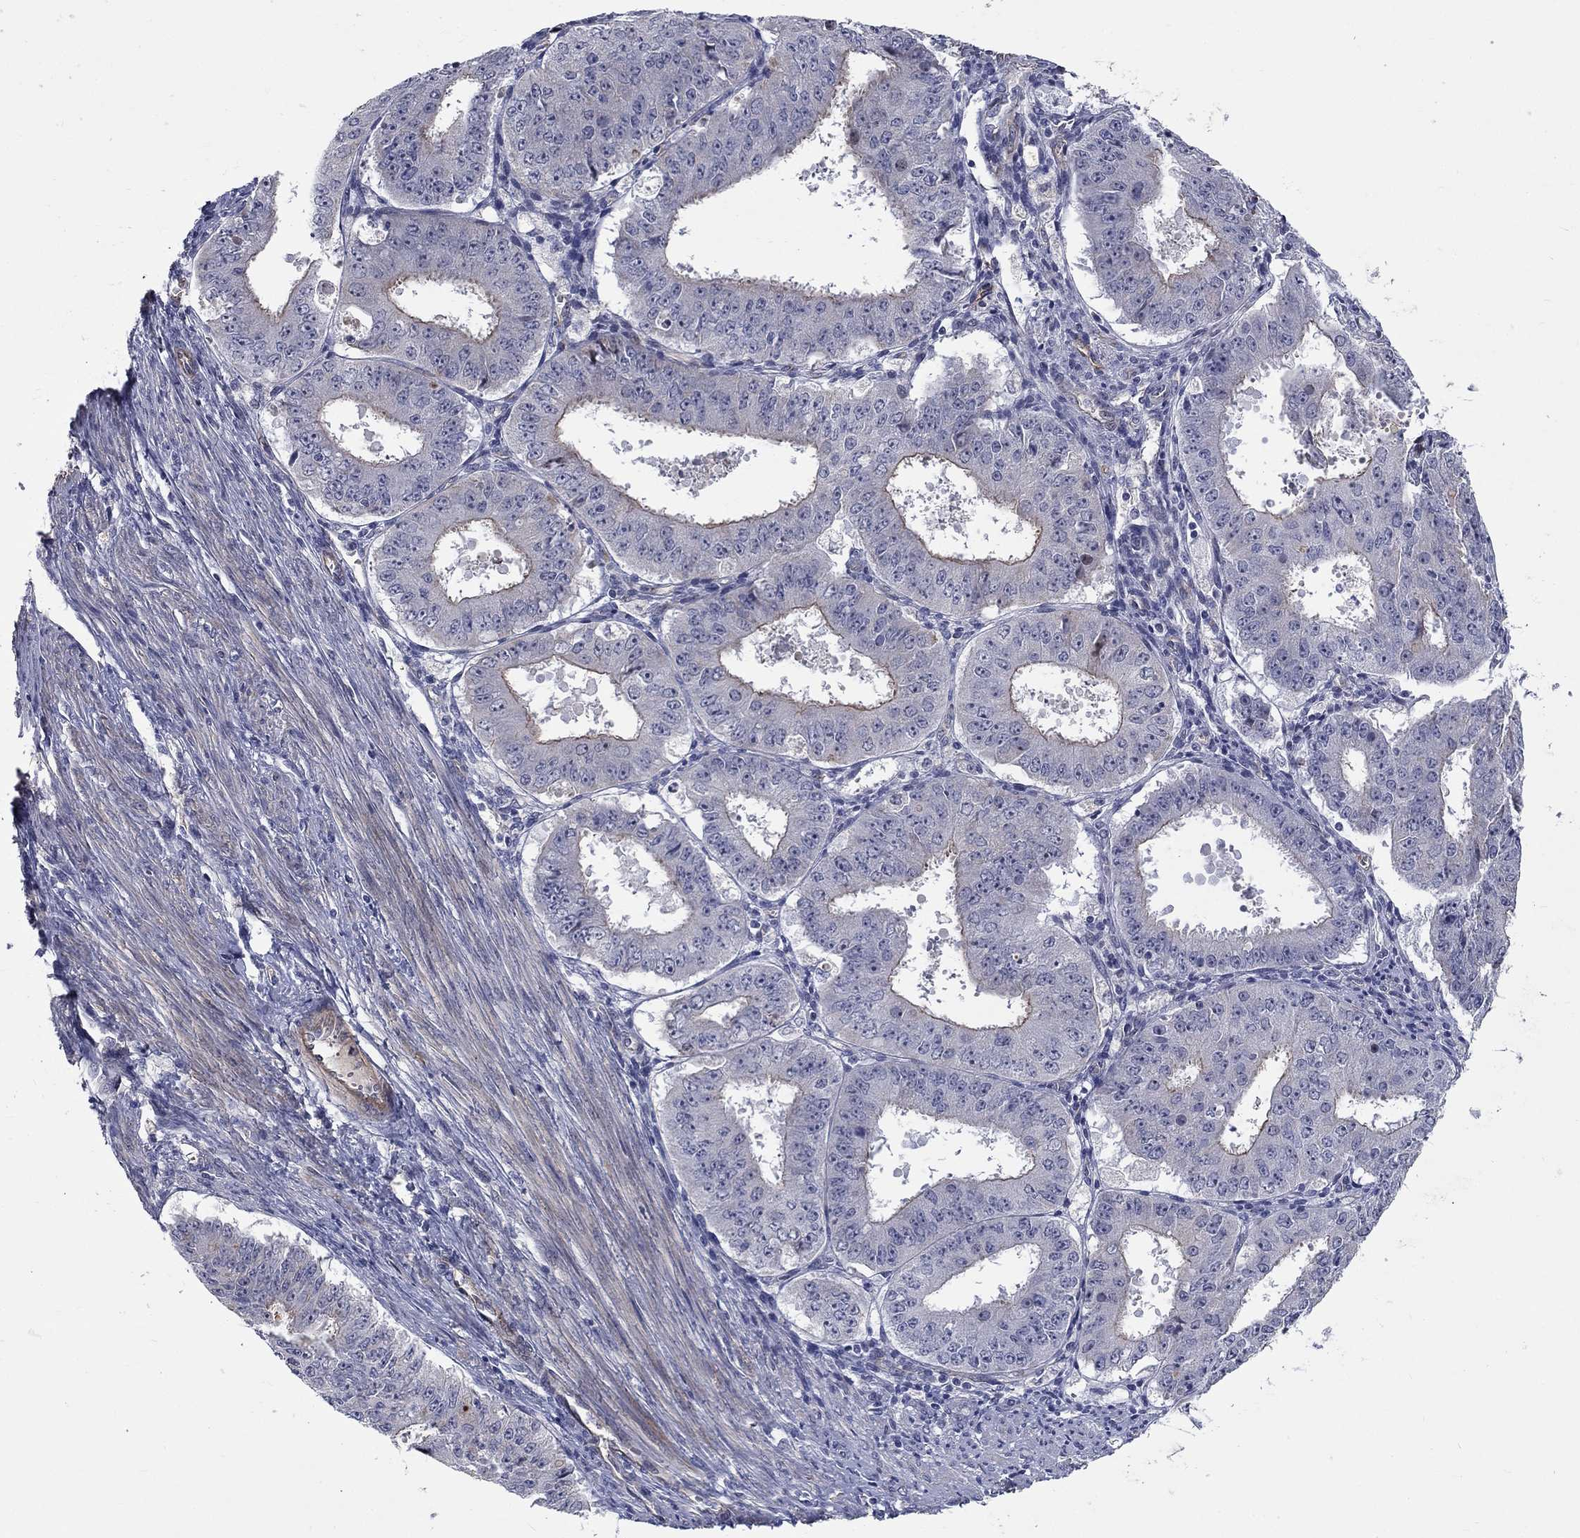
{"staining": {"intensity": "weak", "quantity": "<25%", "location": "cytoplasmic/membranous"}, "tissue": "ovarian cancer", "cell_type": "Tumor cells", "image_type": "cancer", "snomed": [{"axis": "morphology", "description": "Carcinoma, endometroid"}, {"axis": "topography", "description": "Ovary"}], "caption": "The micrograph shows no significant expression in tumor cells of ovarian cancer.", "gene": "SLC1A1", "patient": {"sex": "female", "age": 42}}